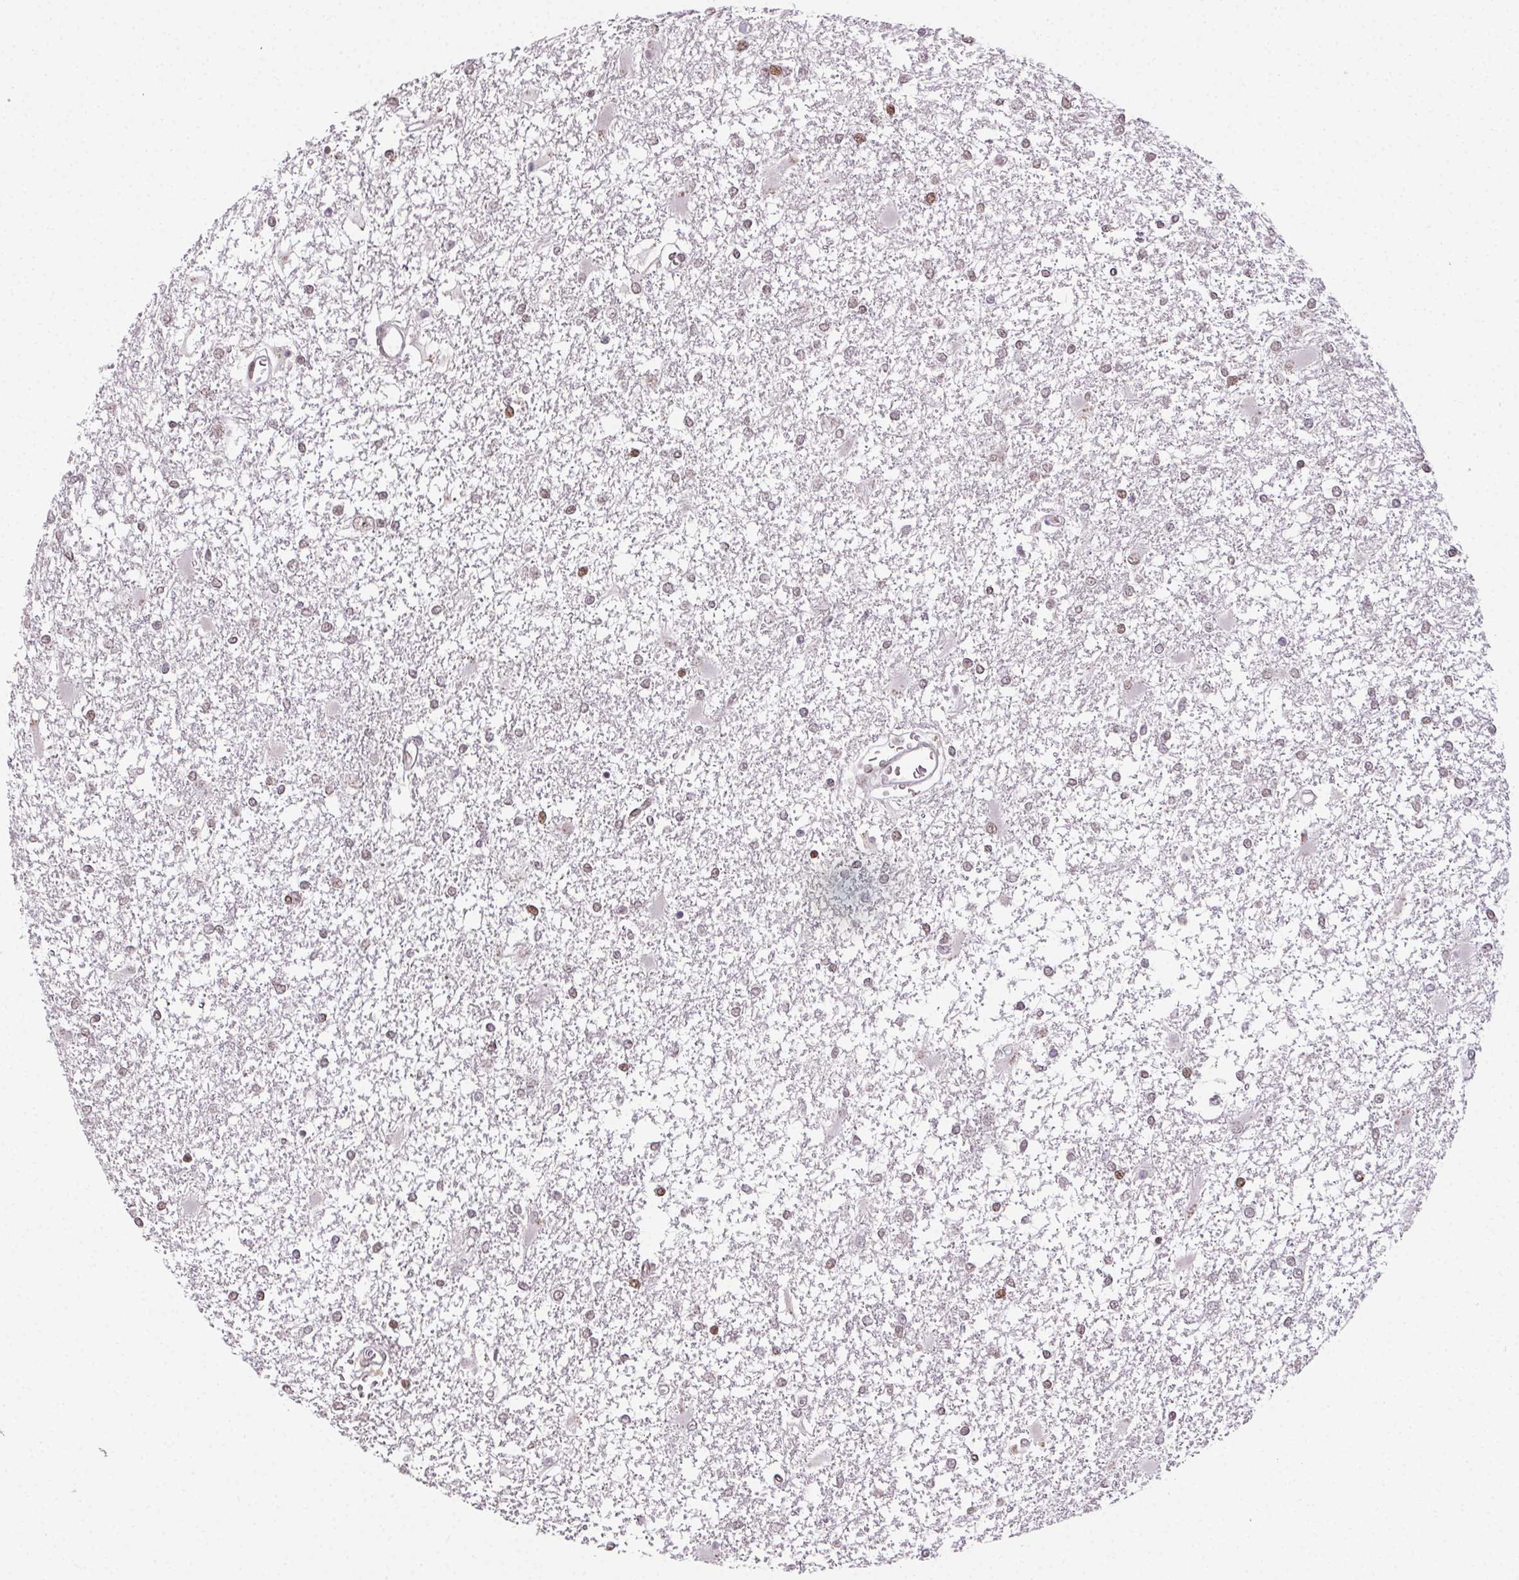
{"staining": {"intensity": "moderate", "quantity": ">75%", "location": "nuclear"}, "tissue": "glioma", "cell_type": "Tumor cells", "image_type": "cancer", "snomed": [{"axis": "morphology", "description": "Glioma, malignant, High grade"}, {"axis": "topography", "description": "Cerebral cortex"}], "caption": "Approximately >75% of tumor cells in human glioma show moderate nuclear protein positivity as visualized by brown immunohistochemical staining.", "gene": "KMT2A", "patient": {"sex": "male", "age": 79}}